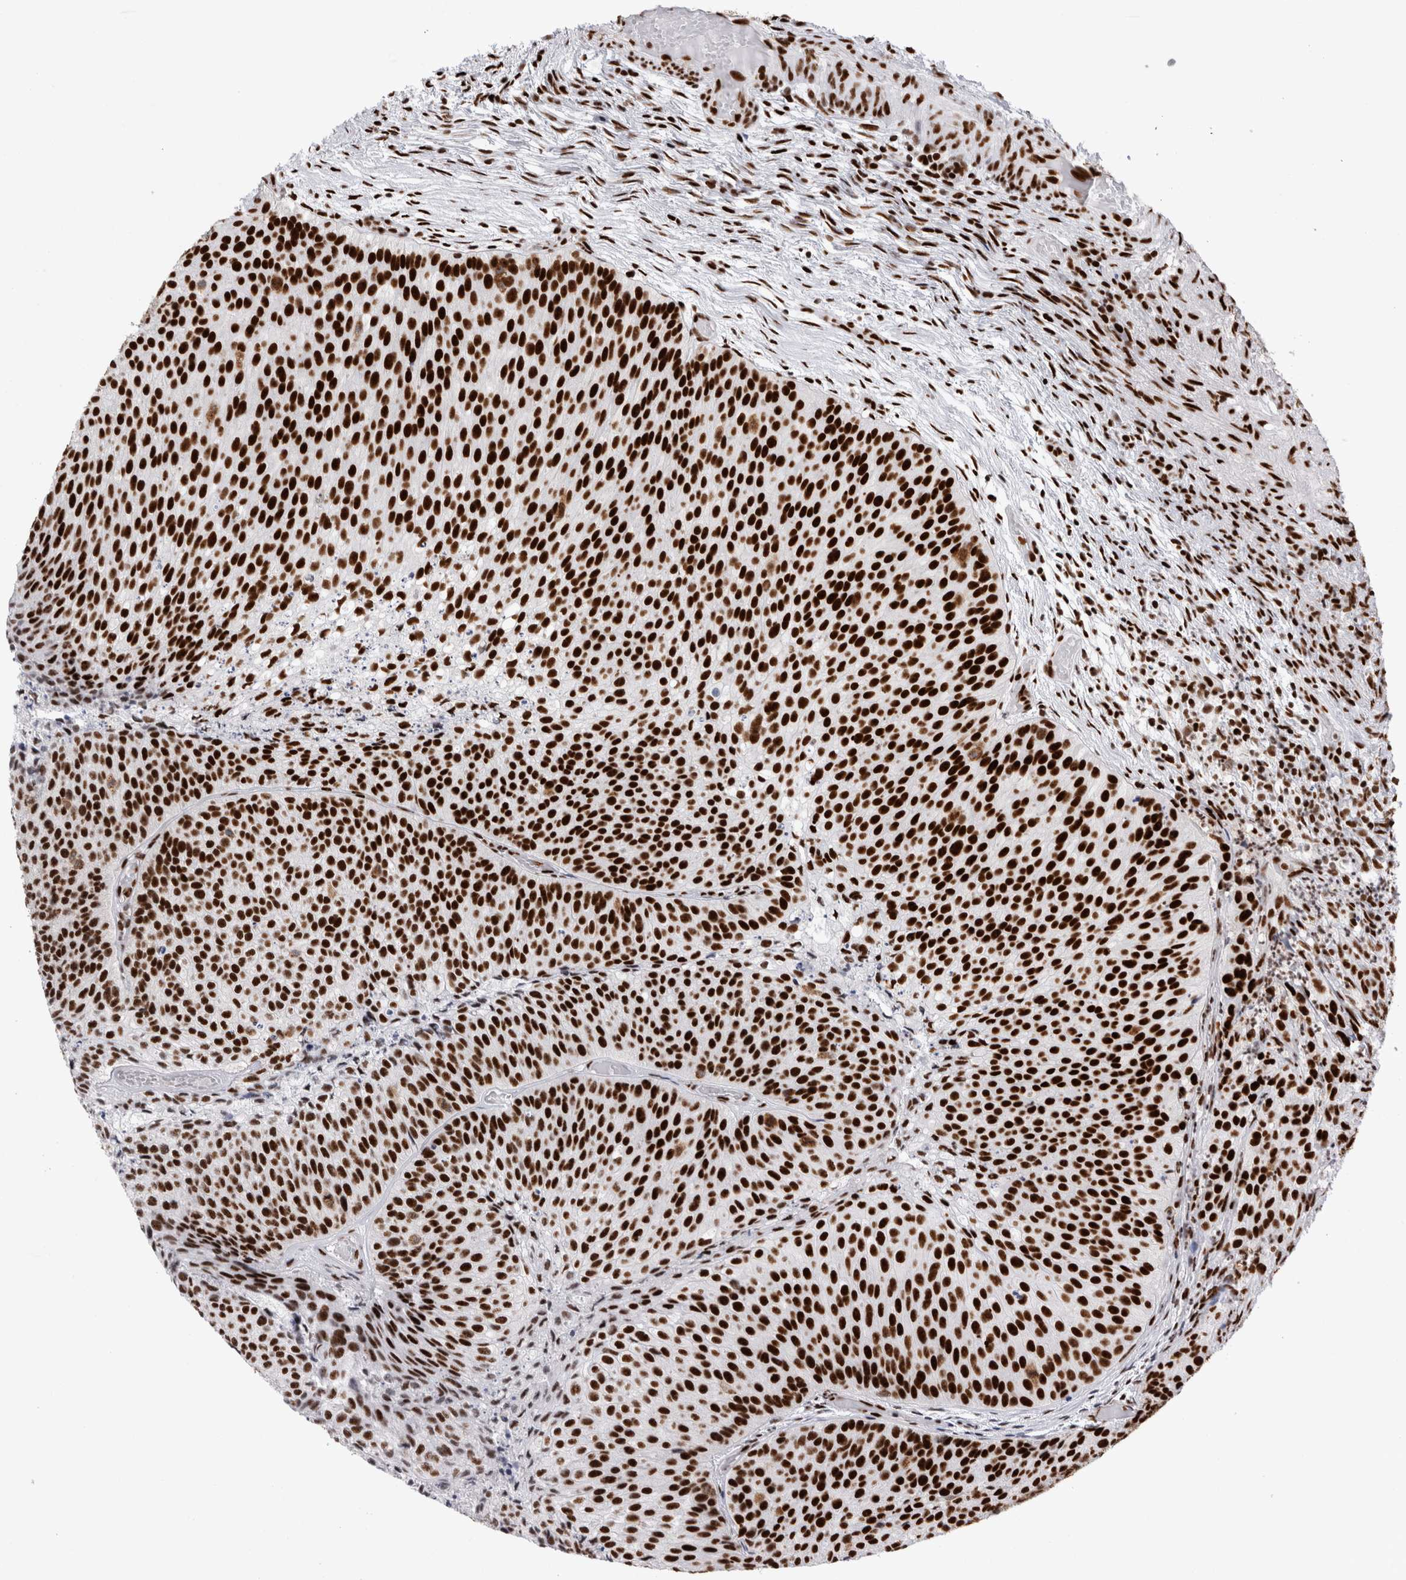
{"staining": {"intensity": "strong", "quantity": ">75%", "location": "nuclear"}, "tissue": "urothelial cancer", "cell_type": "Tumor cells", "image_type": "cancer", "snomed": [{"axis": "morphology", "description": "Urothelial carcinoma, Low grade"}, {"axis": "topography", "description": "Urinary bladder"}], "caption": "The immunohistochemical stain highlights strong nuclear staining in tumor cells of urothelial carcinoma (low-grade) tissue.", "gene": "RBM6", "patient": {"sex": "male", "age": 86}}